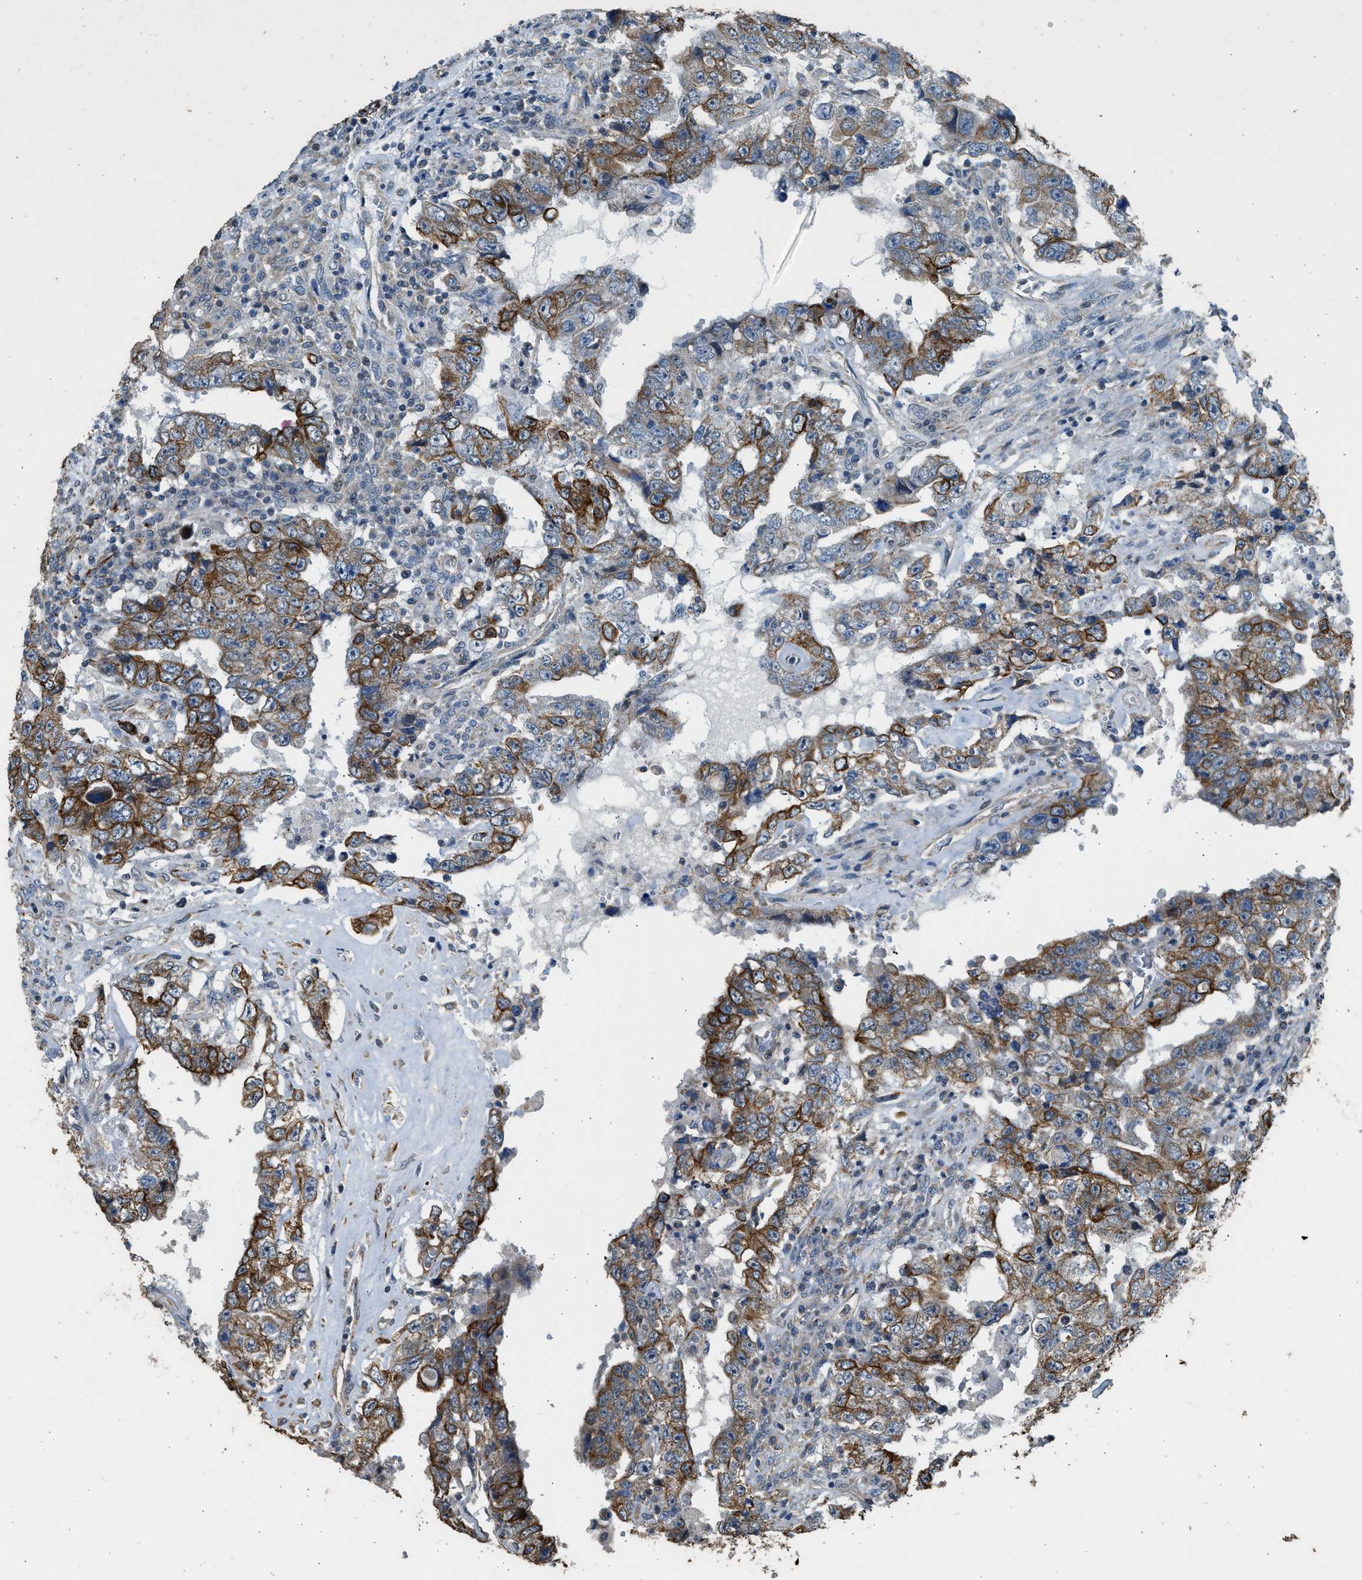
{"staining": {"intensity": "strong", "quantity": ">75%", "location": "cytoplasmic/membranous"}, "tissue": "testis cancer", "cell_type": "Tumor cells", "image_type": "cancer", "snomed": [{"axis": "morphology", "description": "Carcinoma, Embryonal, NOS"}, {"axis": "topography", "description": "Testis"}], "caption": "Immunohistochemical staining of testis cancer (embryonal carcinoma) demonstrates high levels of strong cytoplasmic/membranous expression in approximately >75% of tumor cells. The protein of interest is shown in brown color, while the nuclei are stained blue.", "gene": "PCLO", "patient": {"sex": "male", "age": 26}}